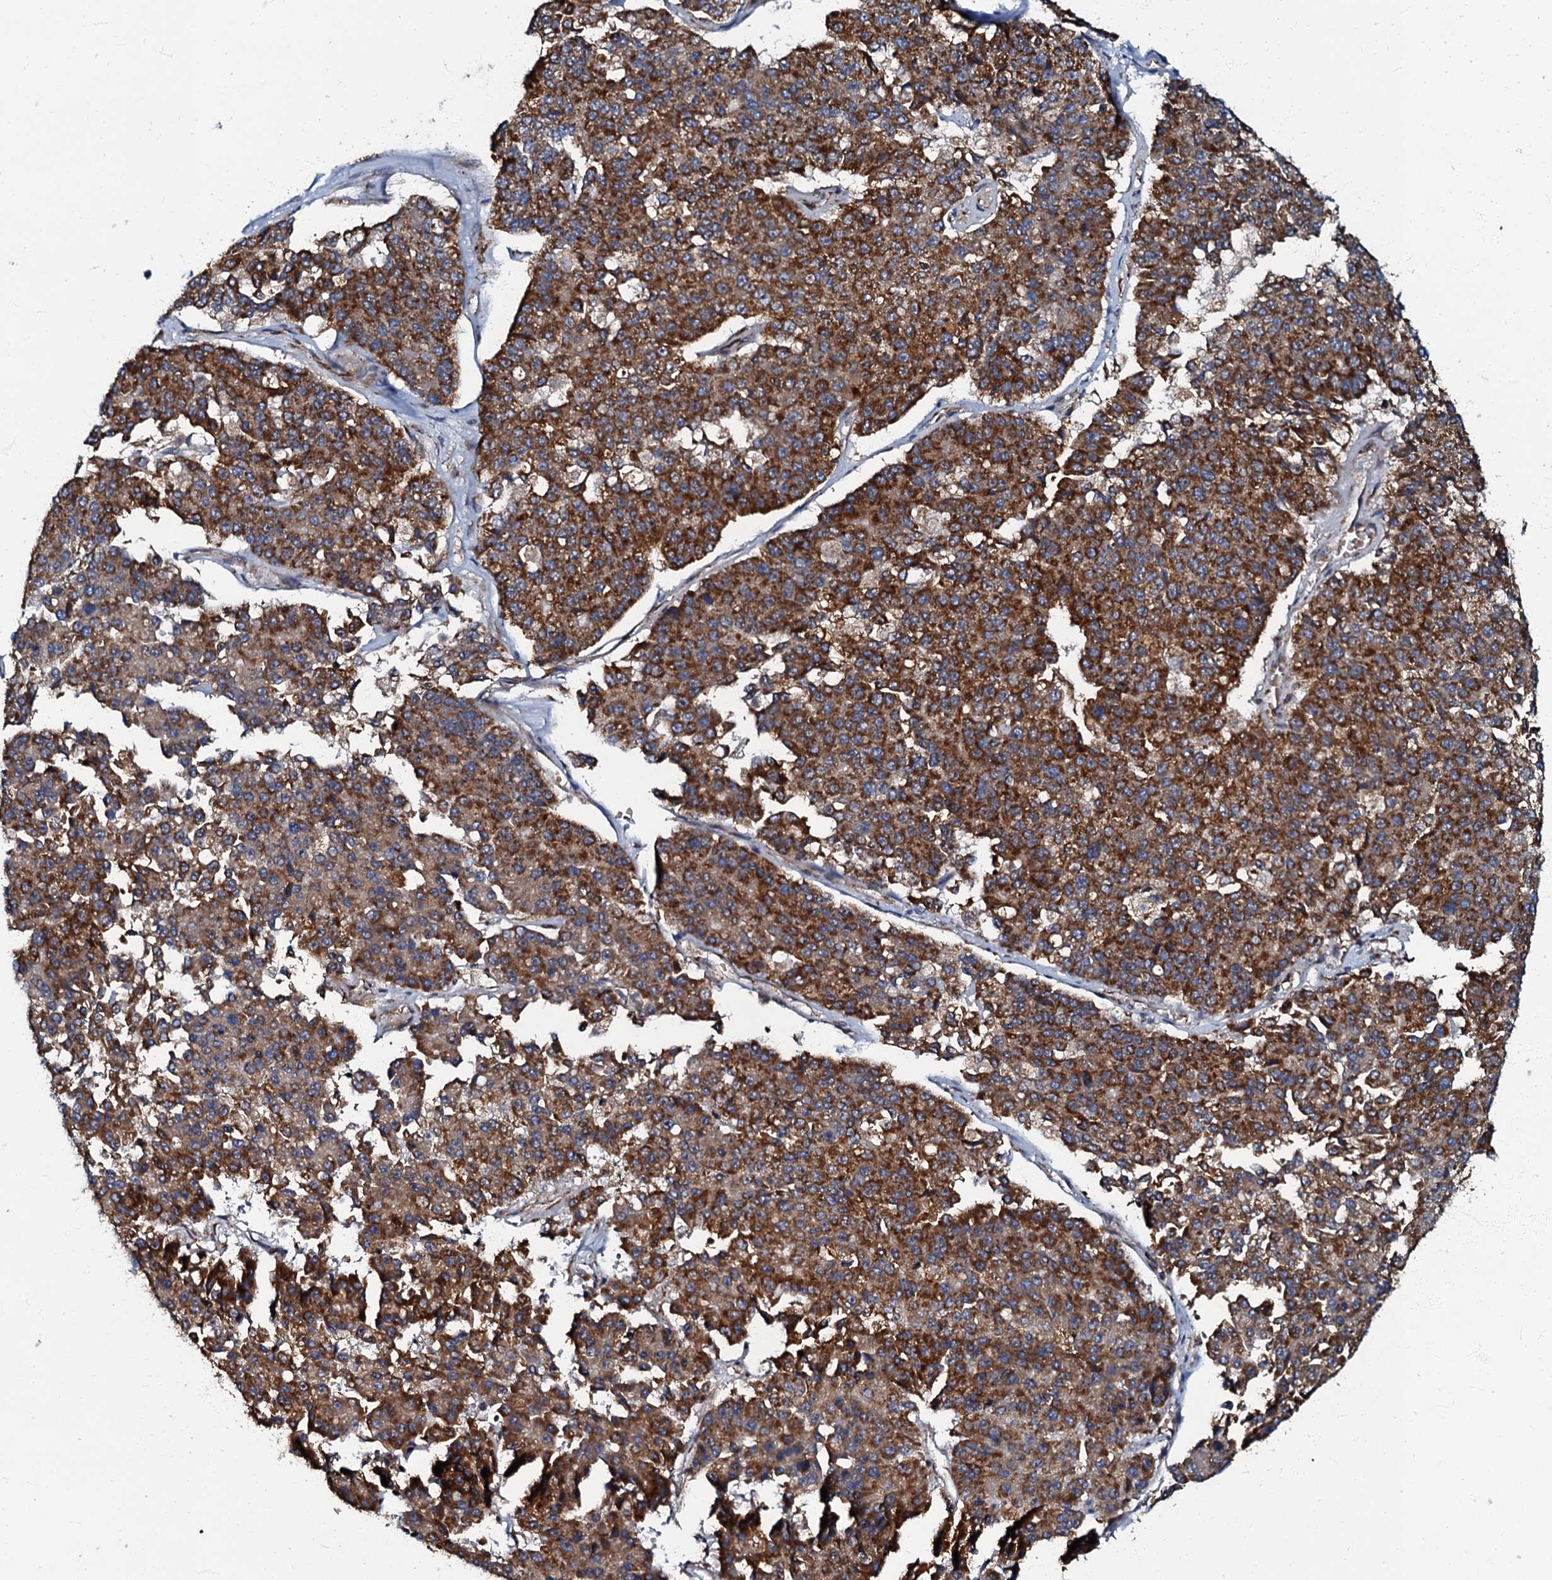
{"staining": {"intensity": "strong", "quantity": ">75%", "location": "cytoplasmic/membranous"}, "tissue": "pancreatic cancer", "cell_type": "Tumor cells", "image_type": "cancer", "snomed": [{"axis": "morphology", "description": "Adenocarcinoma, NOS"}, {"axis": "topography", "description": "Pancreas"}], "caption": "A brown stain highlights strong cytoplasmic/membranous positivity of a protein in human pancreatic cancer (adenocarcinoma) tumor cells.", "gene": "NDUFA12", "patient": {"sex": "male", "age": 50}}